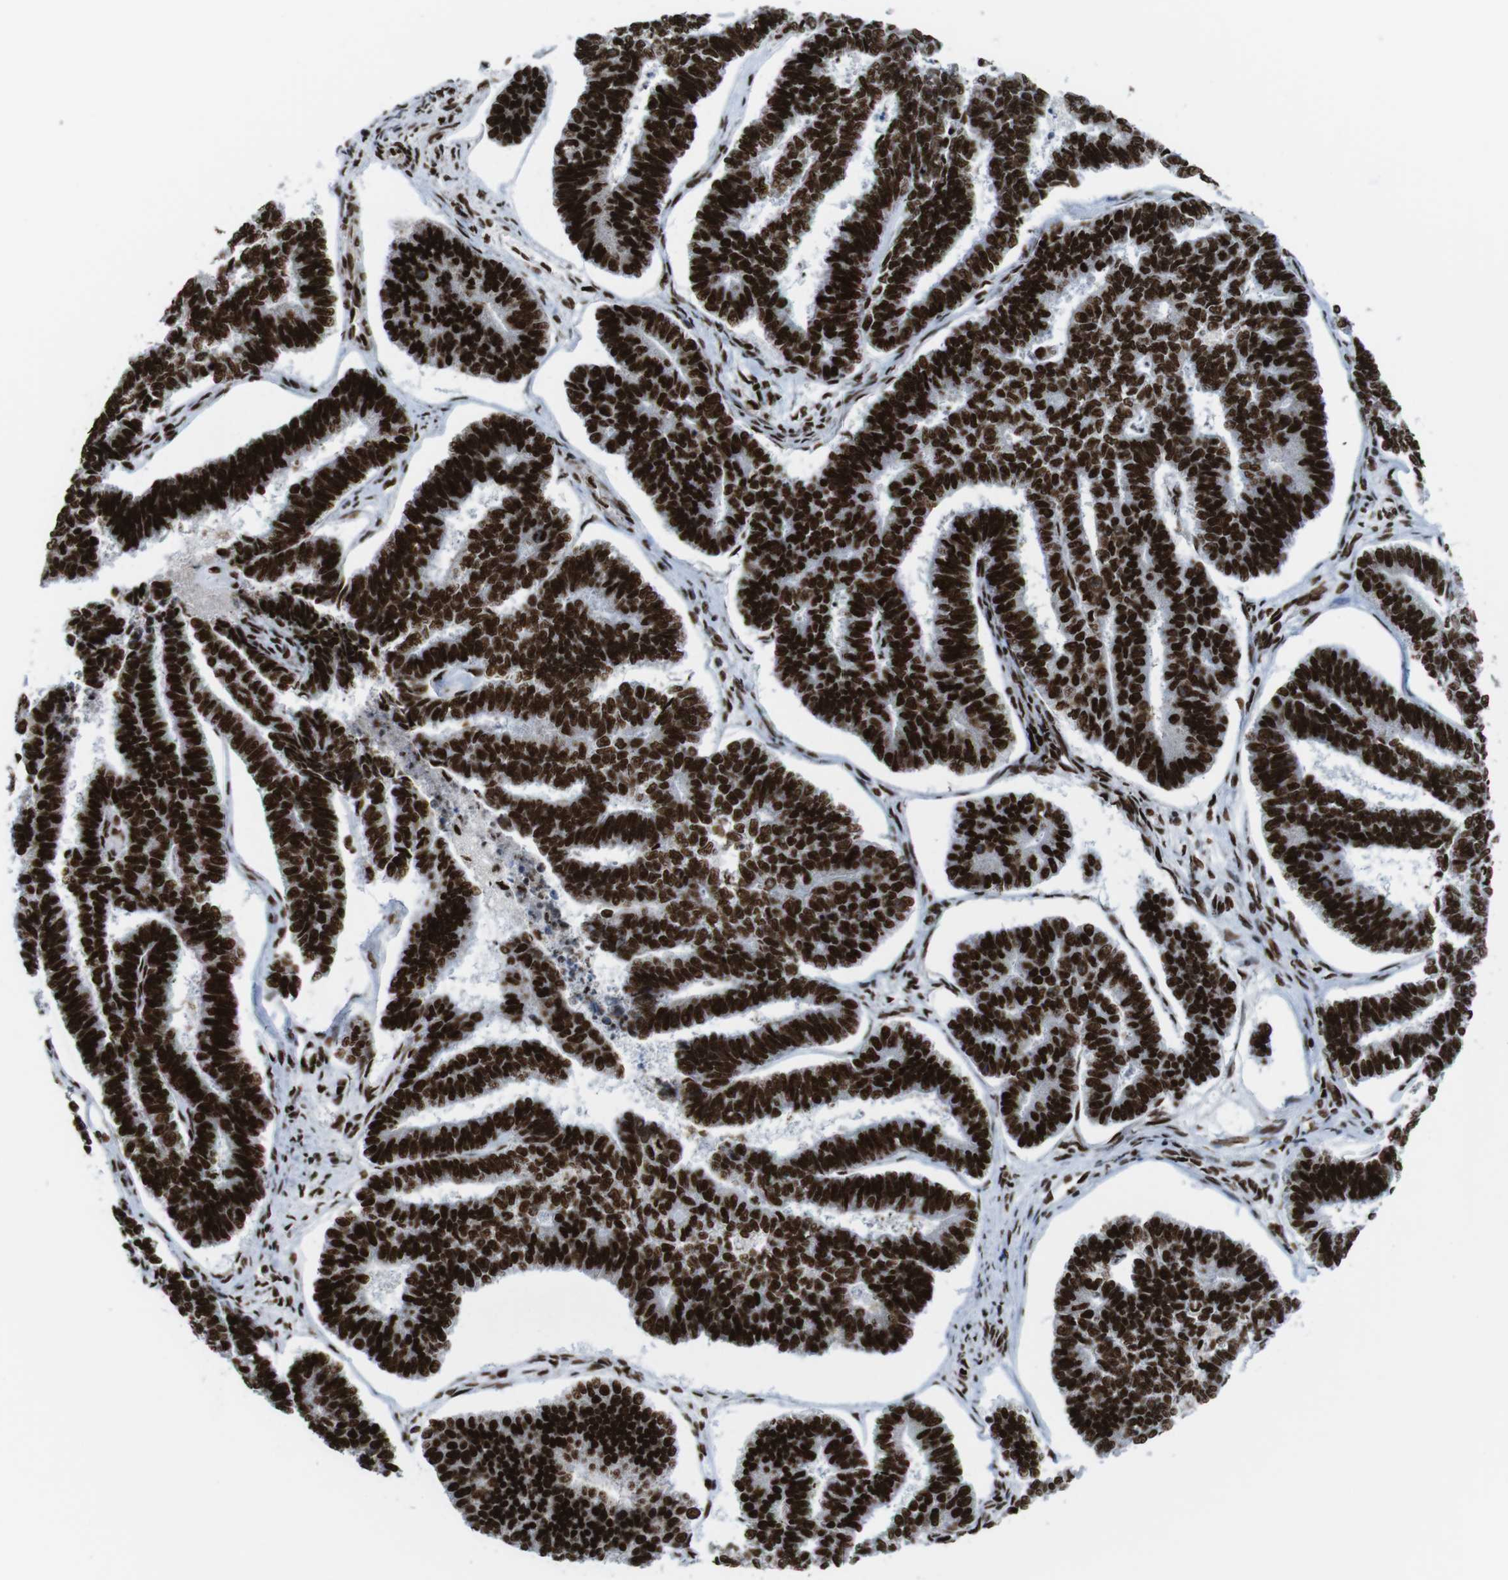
{"staining": {"intensity": "strong", "quantity": ">75%", "location": "nuclear"}, "tissue": "endometrial cancer", "cell_type": "Tumor cells", "image_type": "cancer", "snomed": [{"axis": "morphology", "description": "Adenocarcinoma, NOS"}, {"axis": "topography", "description": "Endometrium"}], "caption": "Human adenocarcinoma (endometrial) stained with a brown dye demonstrates strong nuclear positive positivity in approximately >75% of tumor cells.", "gene": "ROMO1", "patient": {"sex": "female", "age": 70}}